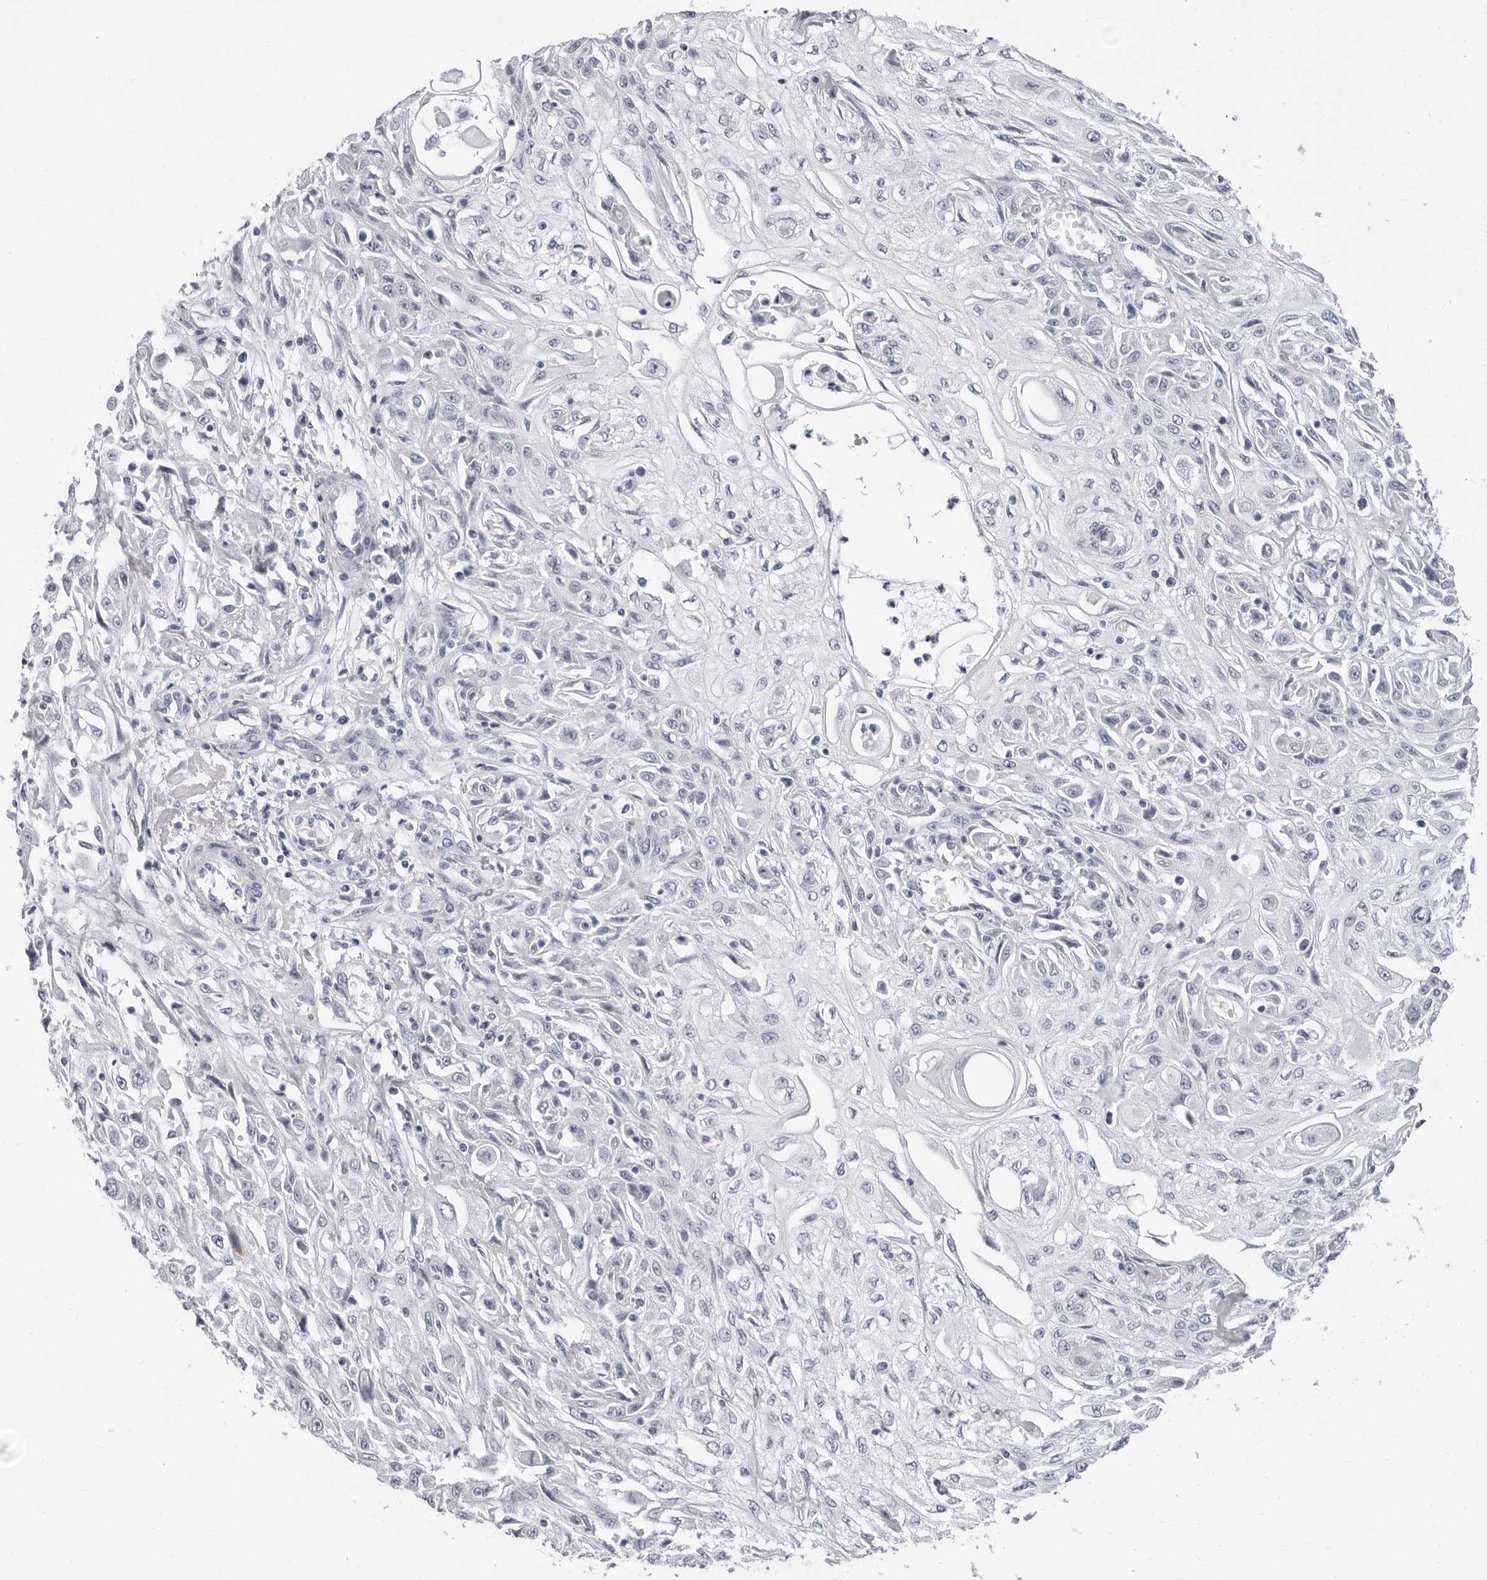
{"staining": {"intensity": "negative", "quantity": "none", "location": "none"}, "tissue": "skin cancer", "cell_type": "Tumor cells", "image_type": "cancer", "snomed": [{"axis": "morphology", "description": "Squamous cell carcinoma, NOS"}, {"axis": "morphology", "description": "Squamous cell carcinoma, metastatic, NOS"}, {"axis": "topography", "description": "Skin"}, {"axis": "topography", "description": "Lymph node"}], "caption": "IHC of squamous cell carcinoma (skin) displays no positivity in tumor cells. (IHC, brightfield microscopy, high magnification).", "gene": "ERICH3", "patient": {"sex": "male", "age": 75}}